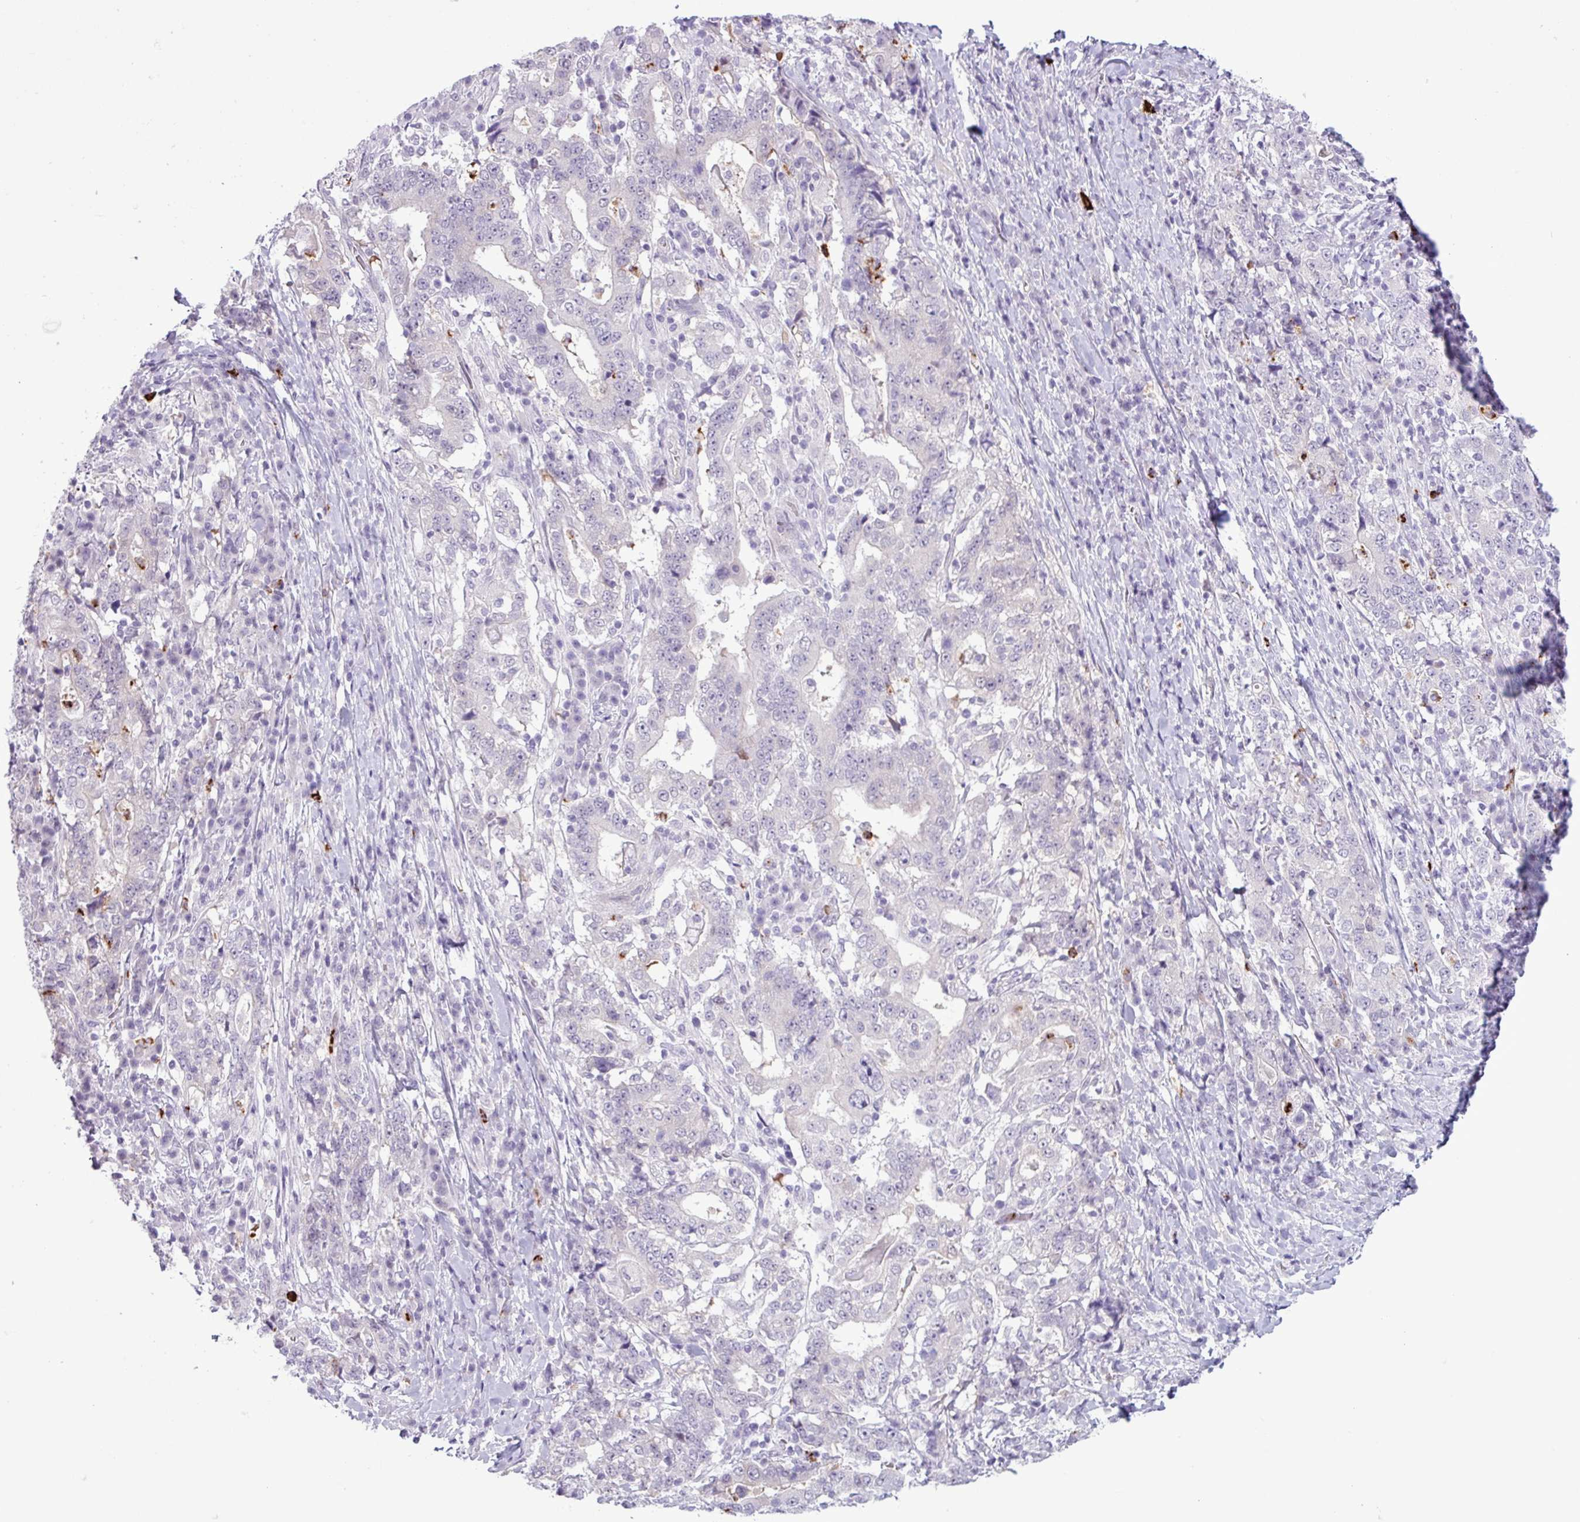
{"staining": {"intensity": "negative", "quantity": "none", "location": "none"}, "tissue": "stomach cancer", "cell_type": "Tumor cells", "image_type": "cancer", "snomed": [{"axis": "morphology", "description": "Normal tissue, NOS"}, {"axis": "morphology", "description": "Adenocarcinoma, NOS"}, {"axis": "topography", "description": "Stomach, upper"}, {"axis": "topography", "description": "Stomach"}], "caption": "Protein analysis of stomach cancer (adenocarcinoma) shows no significant staining in tumor cells.", "gene": "TMEM178A", "patient": {"sex": "male", "age": 59}}